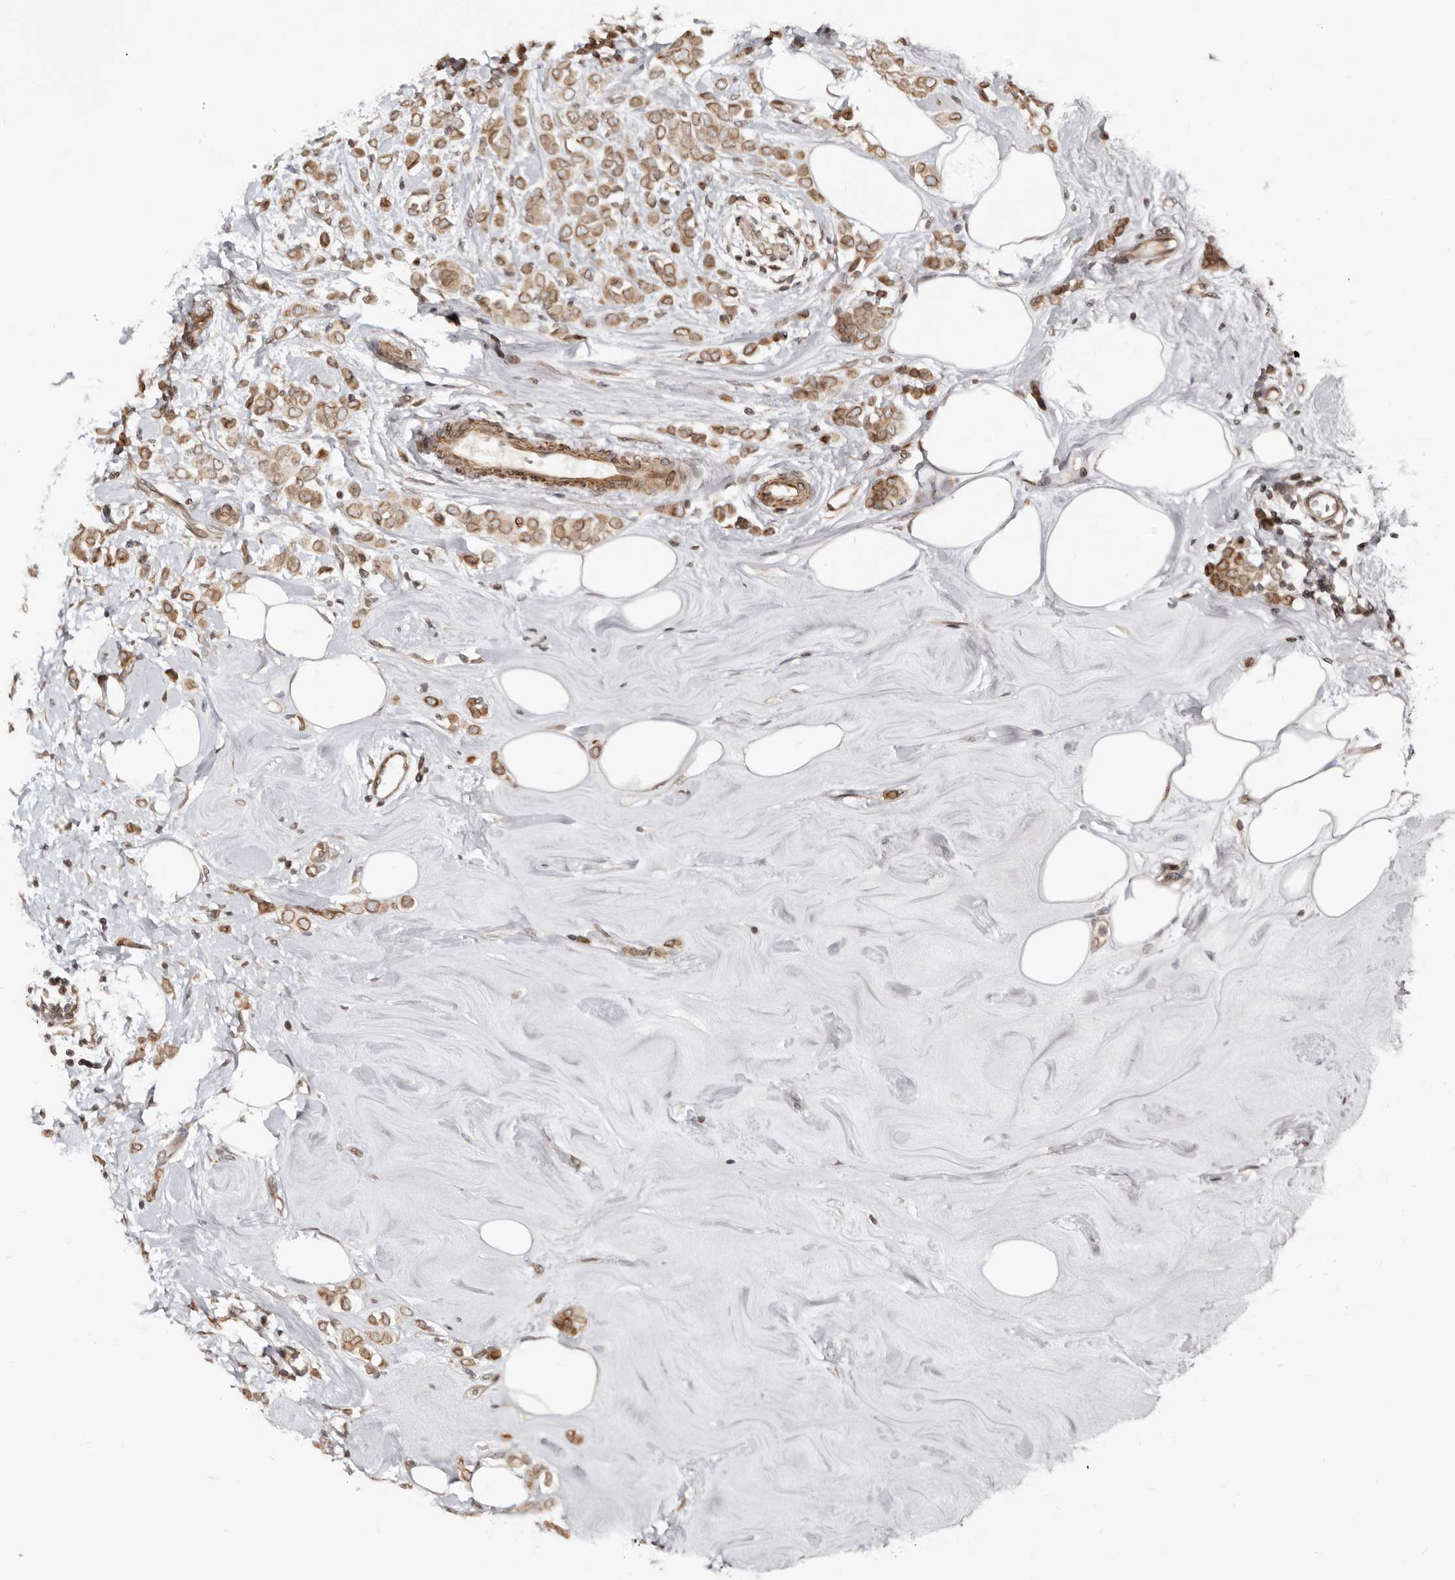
{"staining": {"intensity": "moderate", "quantity": ">75%", "location": "cytoplasmic/membranous,nuclear"}, "tissue": "breast cancer", "cell_type": "Tumor cells", "image_type": "cancer", "snomed": [{"axis": "morphology", "description": "Lobular carcinoma"}, {"axis": "topography", "description": "Breast"}], "caption": "Lobular carcinoma (breast) stained with a brown dye reveals moderate cytoplasmic/membranous and nuclear positive positivity in approximately >75% of tumor cells.", "gene": "NUP153", "patient": {"sex": "female", "age": 47}}